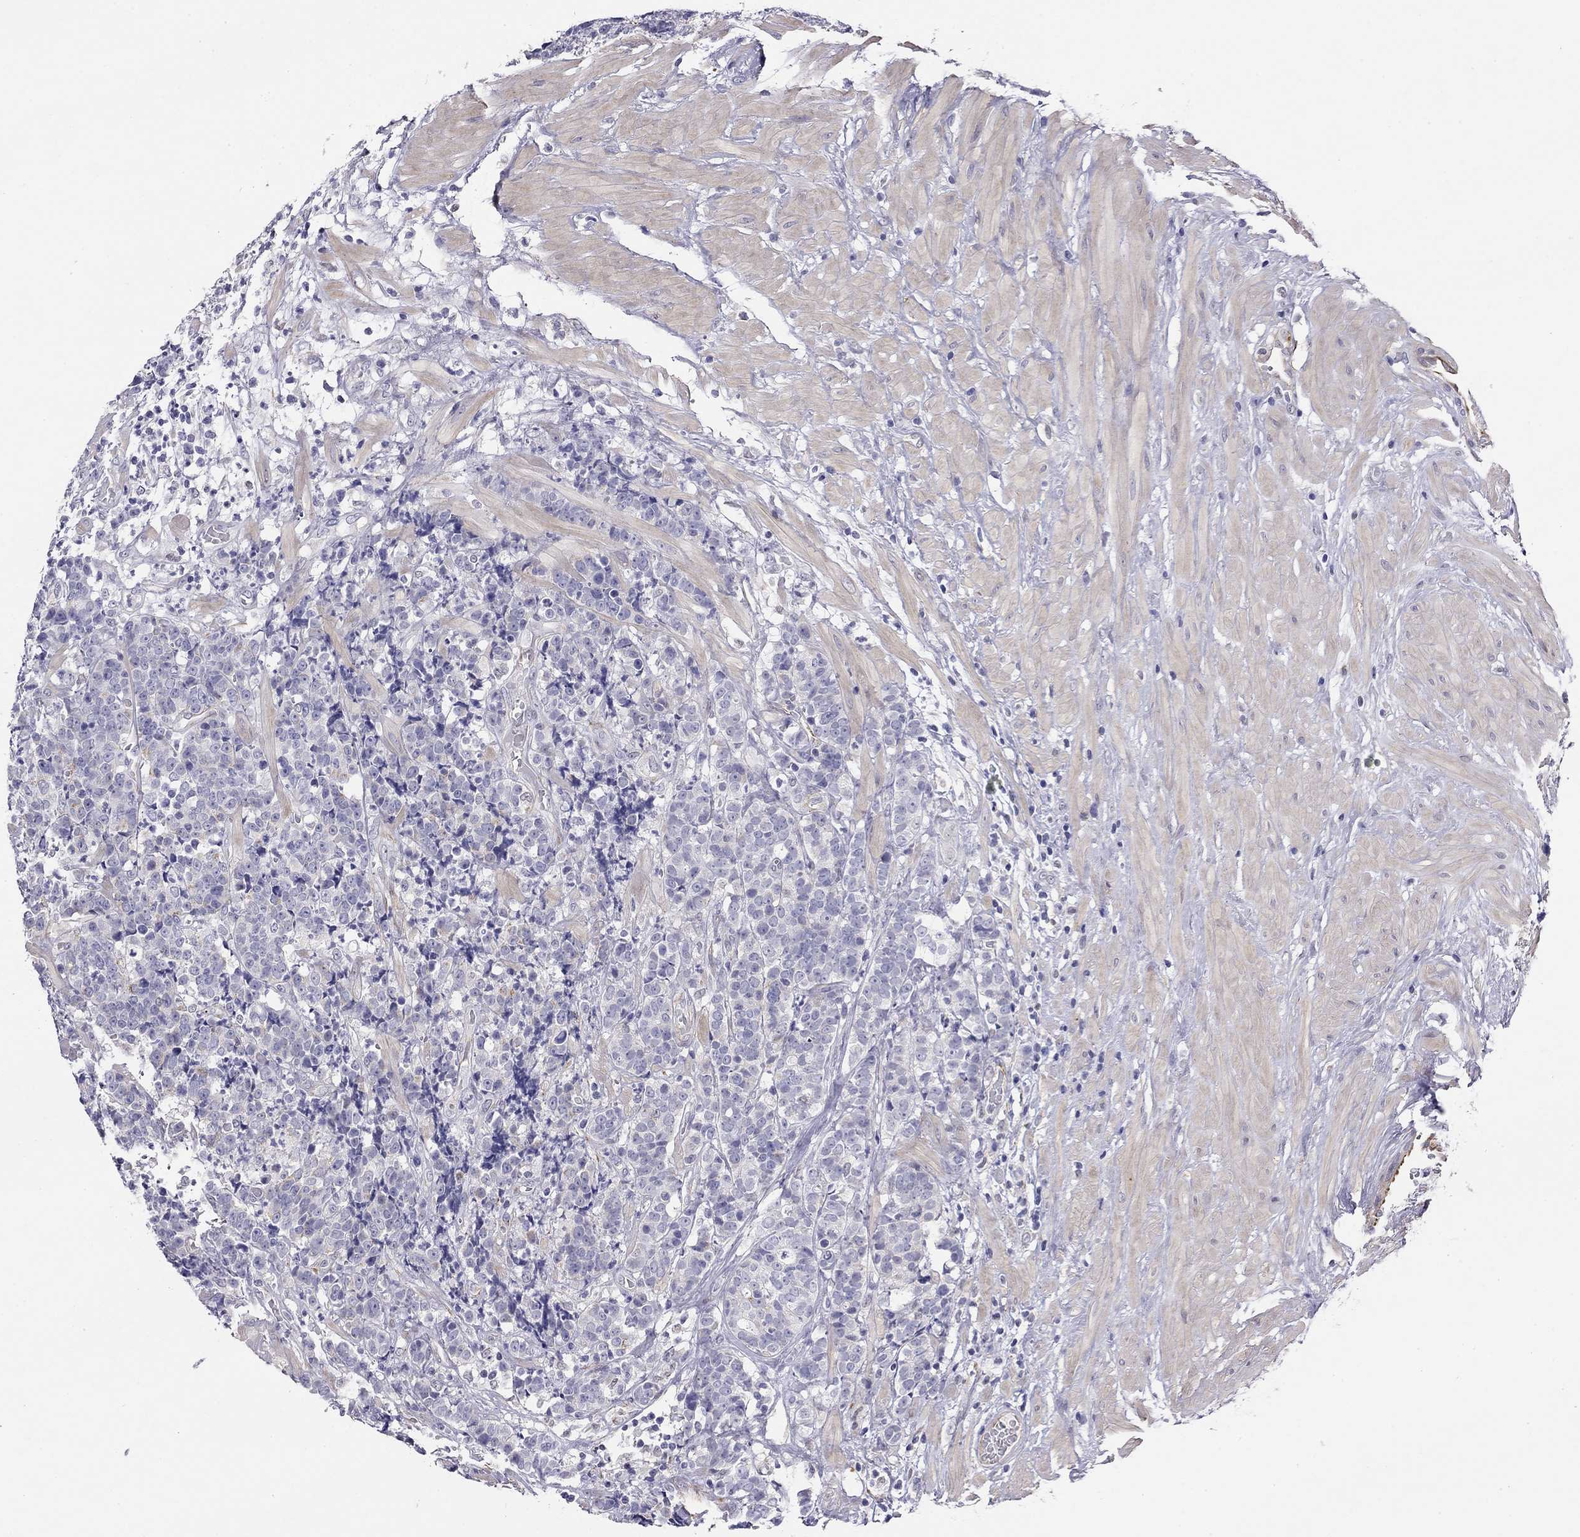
{"staining": {"intensity": "moderate", "quantity": "<25%", "location": "cytoplasmic/membranous"}, "tissue": "prostate cancer", "cell_type": "Tumor cells", "image_type": "cancer", "snomed": [{"axis": "morphology", "description": "Adenocarcinoma, NOS"}, {"axis": "topography", "description": "Prostate"}], "caption": "IHC (DAB (3,3'-diaminobenzidine)) staining of prostate cancer exhibits moderate cytoplasmic/membranous protein positivity in about <25% of tumor cells.", "gene": "RTL1", "patient": {"sex": "male", "age": 67}}